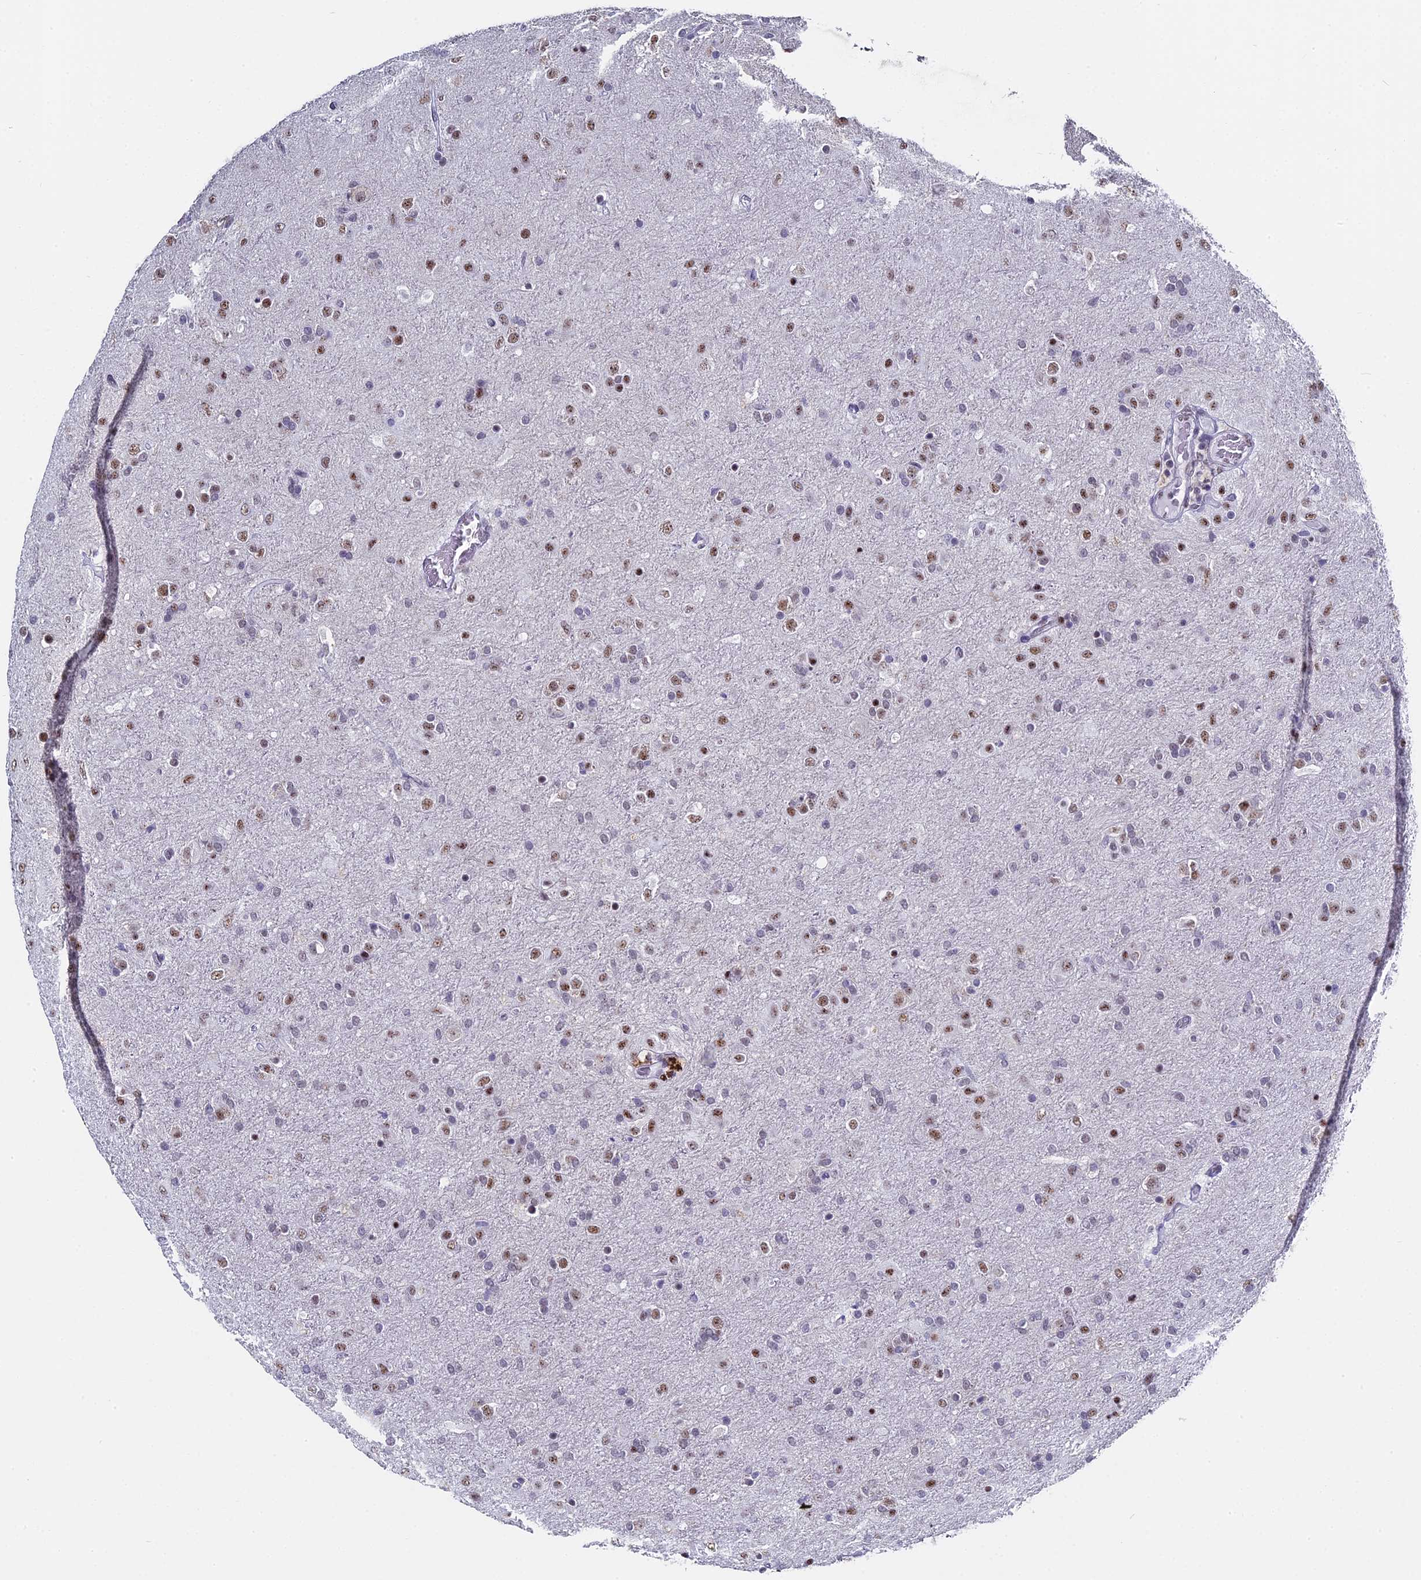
{"staining": {"intensity": "moderate", "quantity": ">75%", "location": "nuclear"}, "tissue": "glioma", "cell_type": "Tumor cells", "image_type": "cancer", "snomed": [{"axis": "morphology", "description": "Glioma, malignant, Low grade"}, {"axis": "topography", "description": "Brain"}], "caption": "Human glioma stained with a brown dye shows moderate nuclear positive expression in approximately >75% of tumor cells.", "gene": "CD2BP2", "patient": {"sex": "male", "age": 65}}